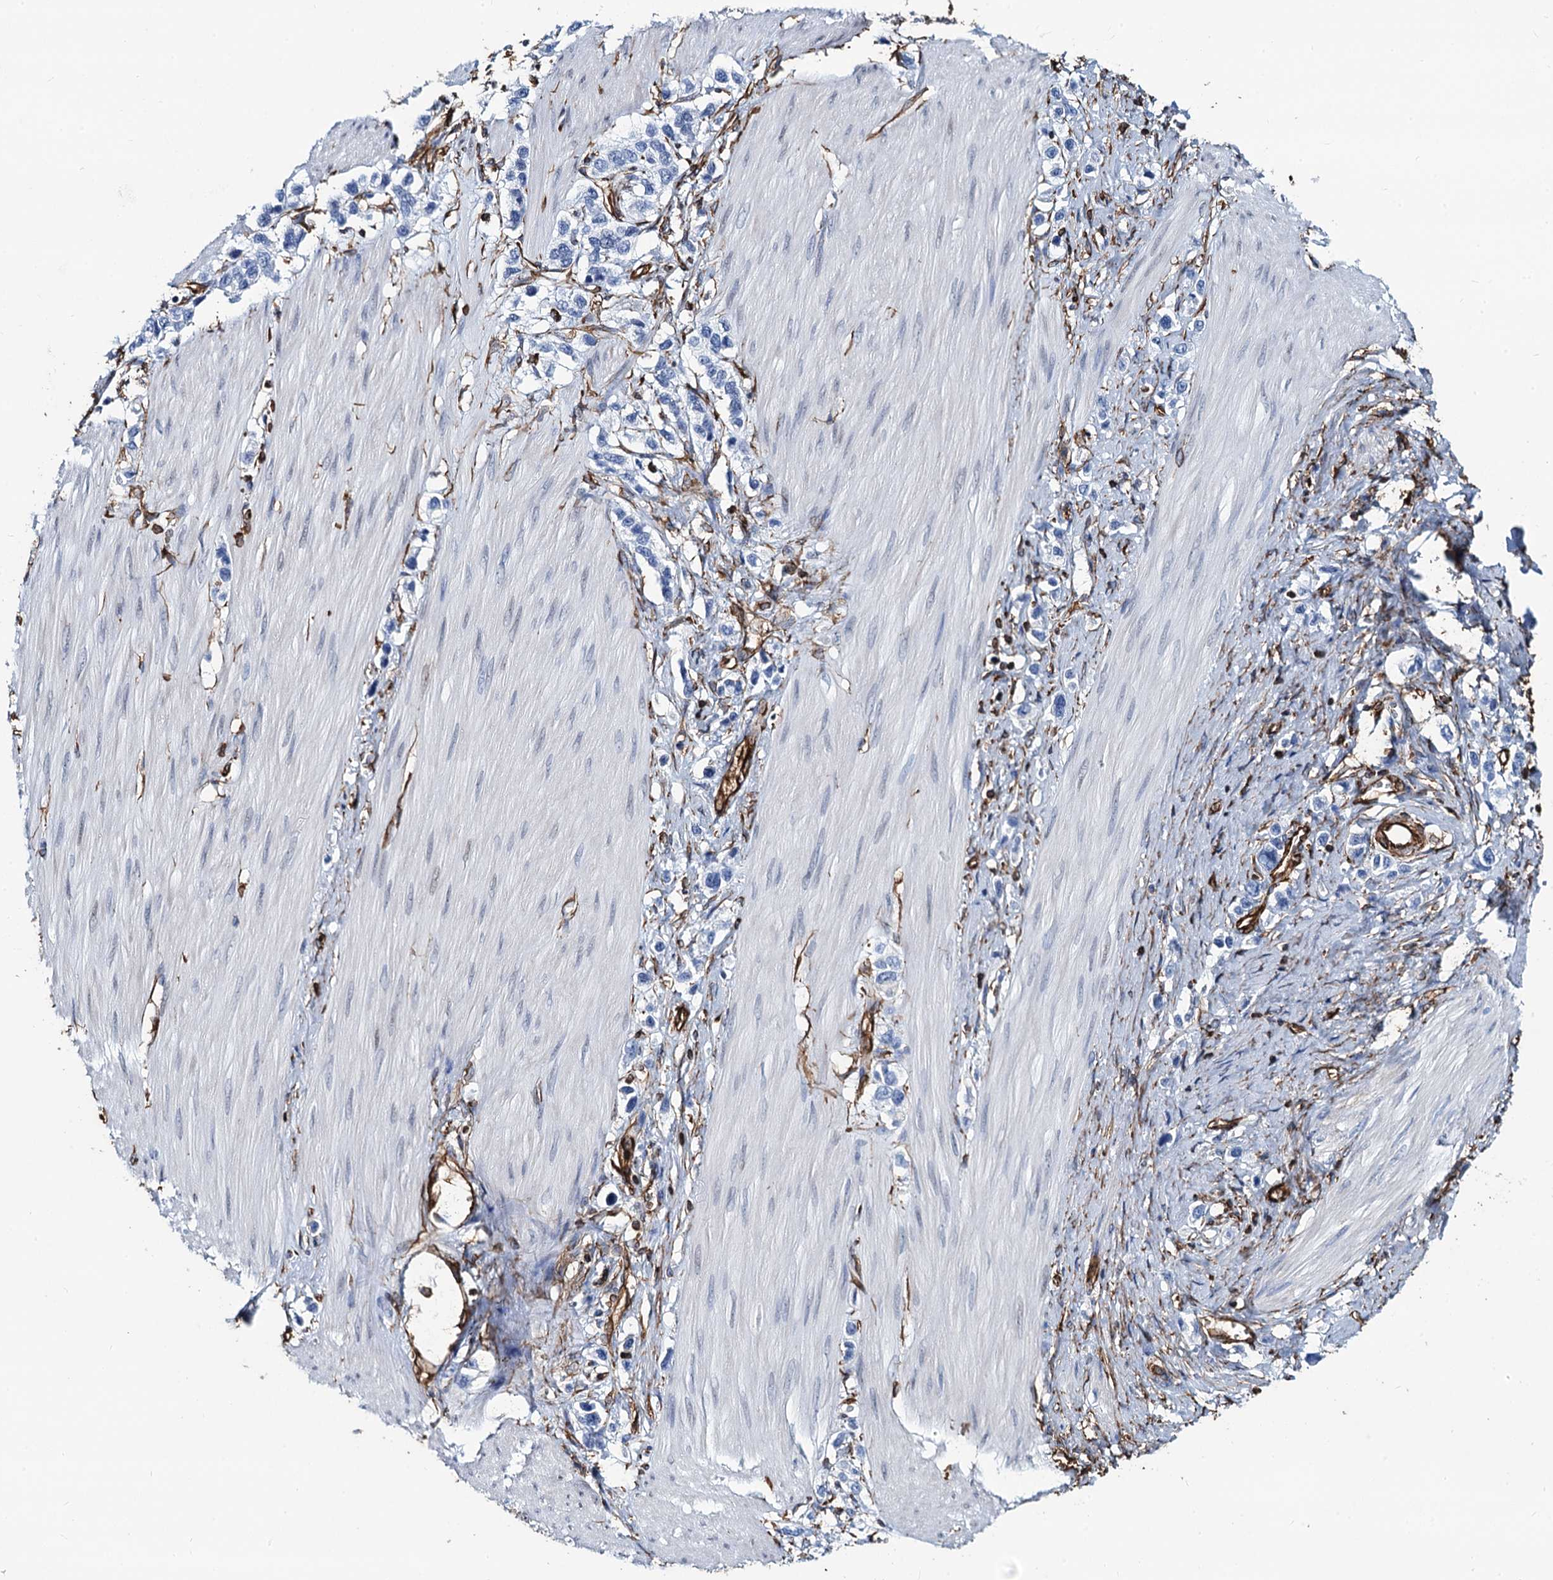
{"staining": {"intensity": "negative", "quantity": "none", "location": "none"}, "tissue": "stomach cancer", "cell_type": "Tumor cells", "image_type": "cancer", "snomed": [{"axis": "morphology", "description": "Adenocarcinoma, NOS"}, {"axis": "topography", "description": "Stomach"}], "caption": "Tumor cells show no significant staining in adenocarcinoma (stomach).", "gene": "PGM2", "patient": {"sex": "female", "age": 65}}